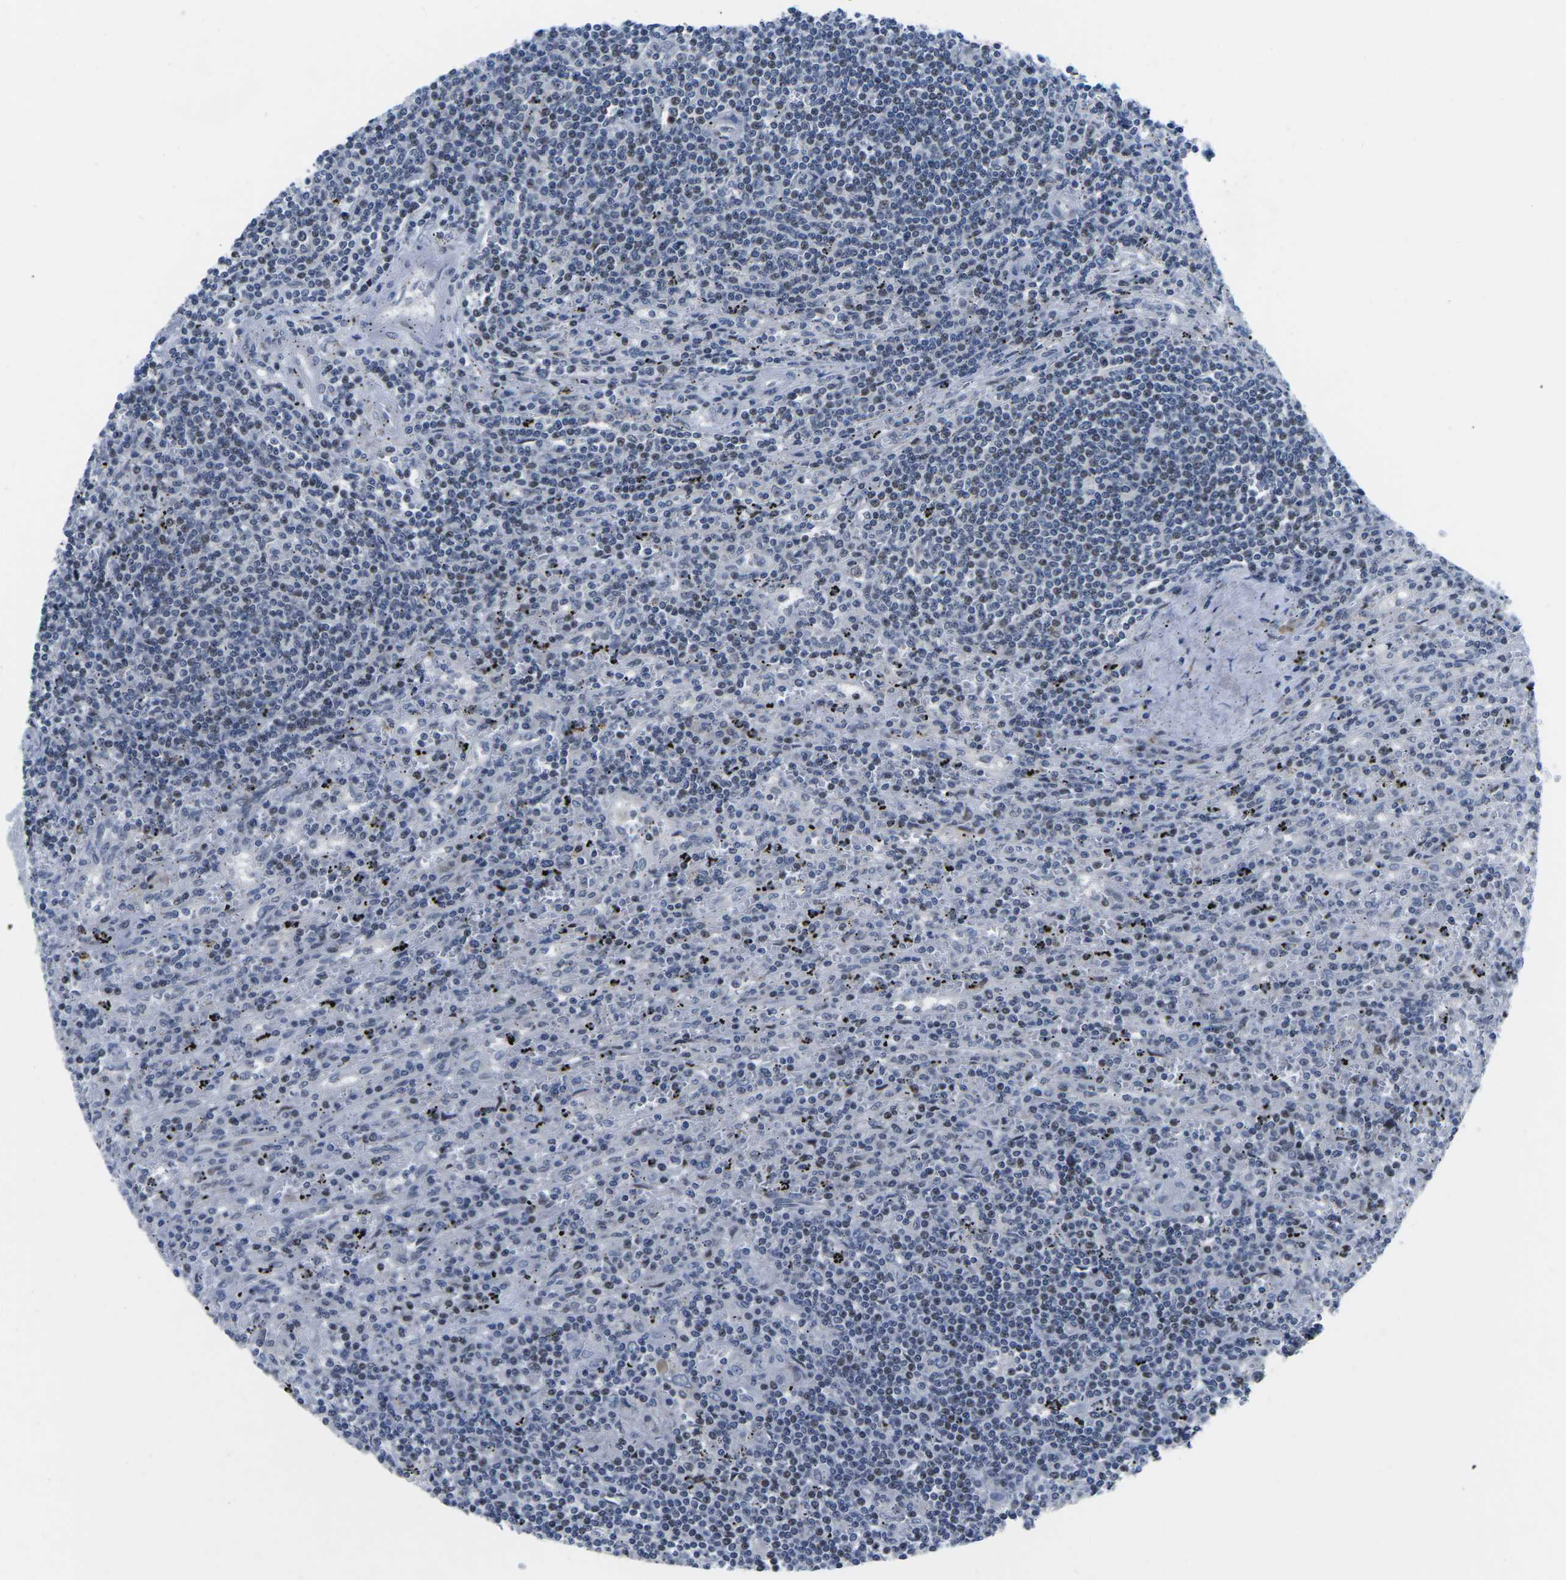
{"staining": {"intensity": "weak", "quantity": "<25%", "location": "nuclear"}, "tissue": "lymphoma", "cell_type": "Tumor cells", "image_type": "cancer", "snomed": [{"axis": "morphology", "description": "Malignant lymphoma, non-Hodgkin's type, Low grade"}, {"axis": "topography", "description": "Spleen"}], "caption": "Immunohistochemistry (IHC) of human low-grade malignant lymphoma, non-Hodgkin's type exhibits no positivity in tumor cells.", "gene": "CDC73", "patient": {"sex": "male", "age": 76}}